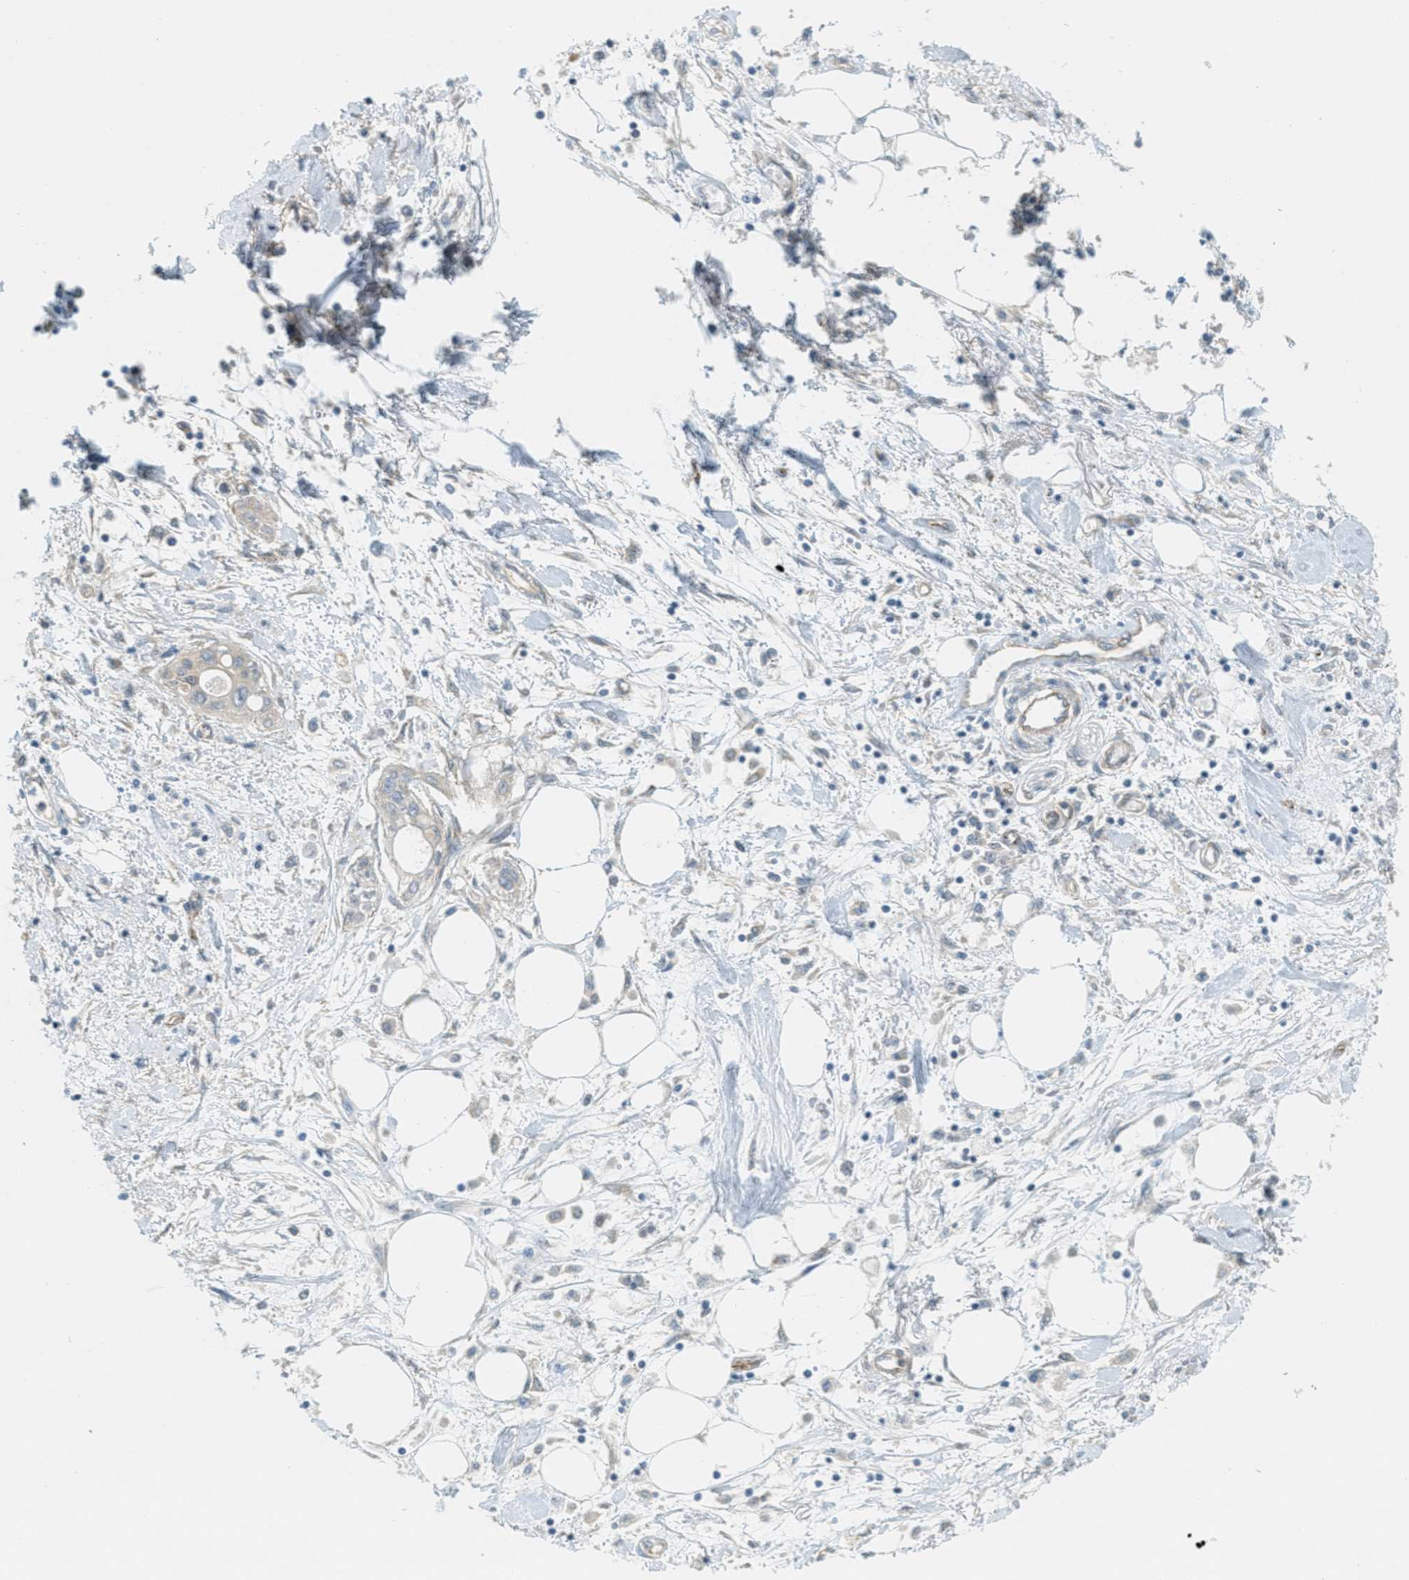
{"staining": {"intensity": "weak", "quantity": "25%-75%", "location": "cytoplasmic/membranous"}, "tissue": "pancreatic cancer", "cell_type": "Tumor cells", "image_type": "cancer", "snomed": [{"axis": "morphology", "description": "Adenocarcinoma, NOS"}, {"axis": "topography", "description": "Pancreas"}], "caption": "Protein expression by immunohistochemistry displays weak cytoplasmic/membranous staining in about 25%-75% of tumor cells in pancreatic cancer (adenocarcinoma).", "gene": "JCAD", "patient": {"sex": "female", "age": 77}}